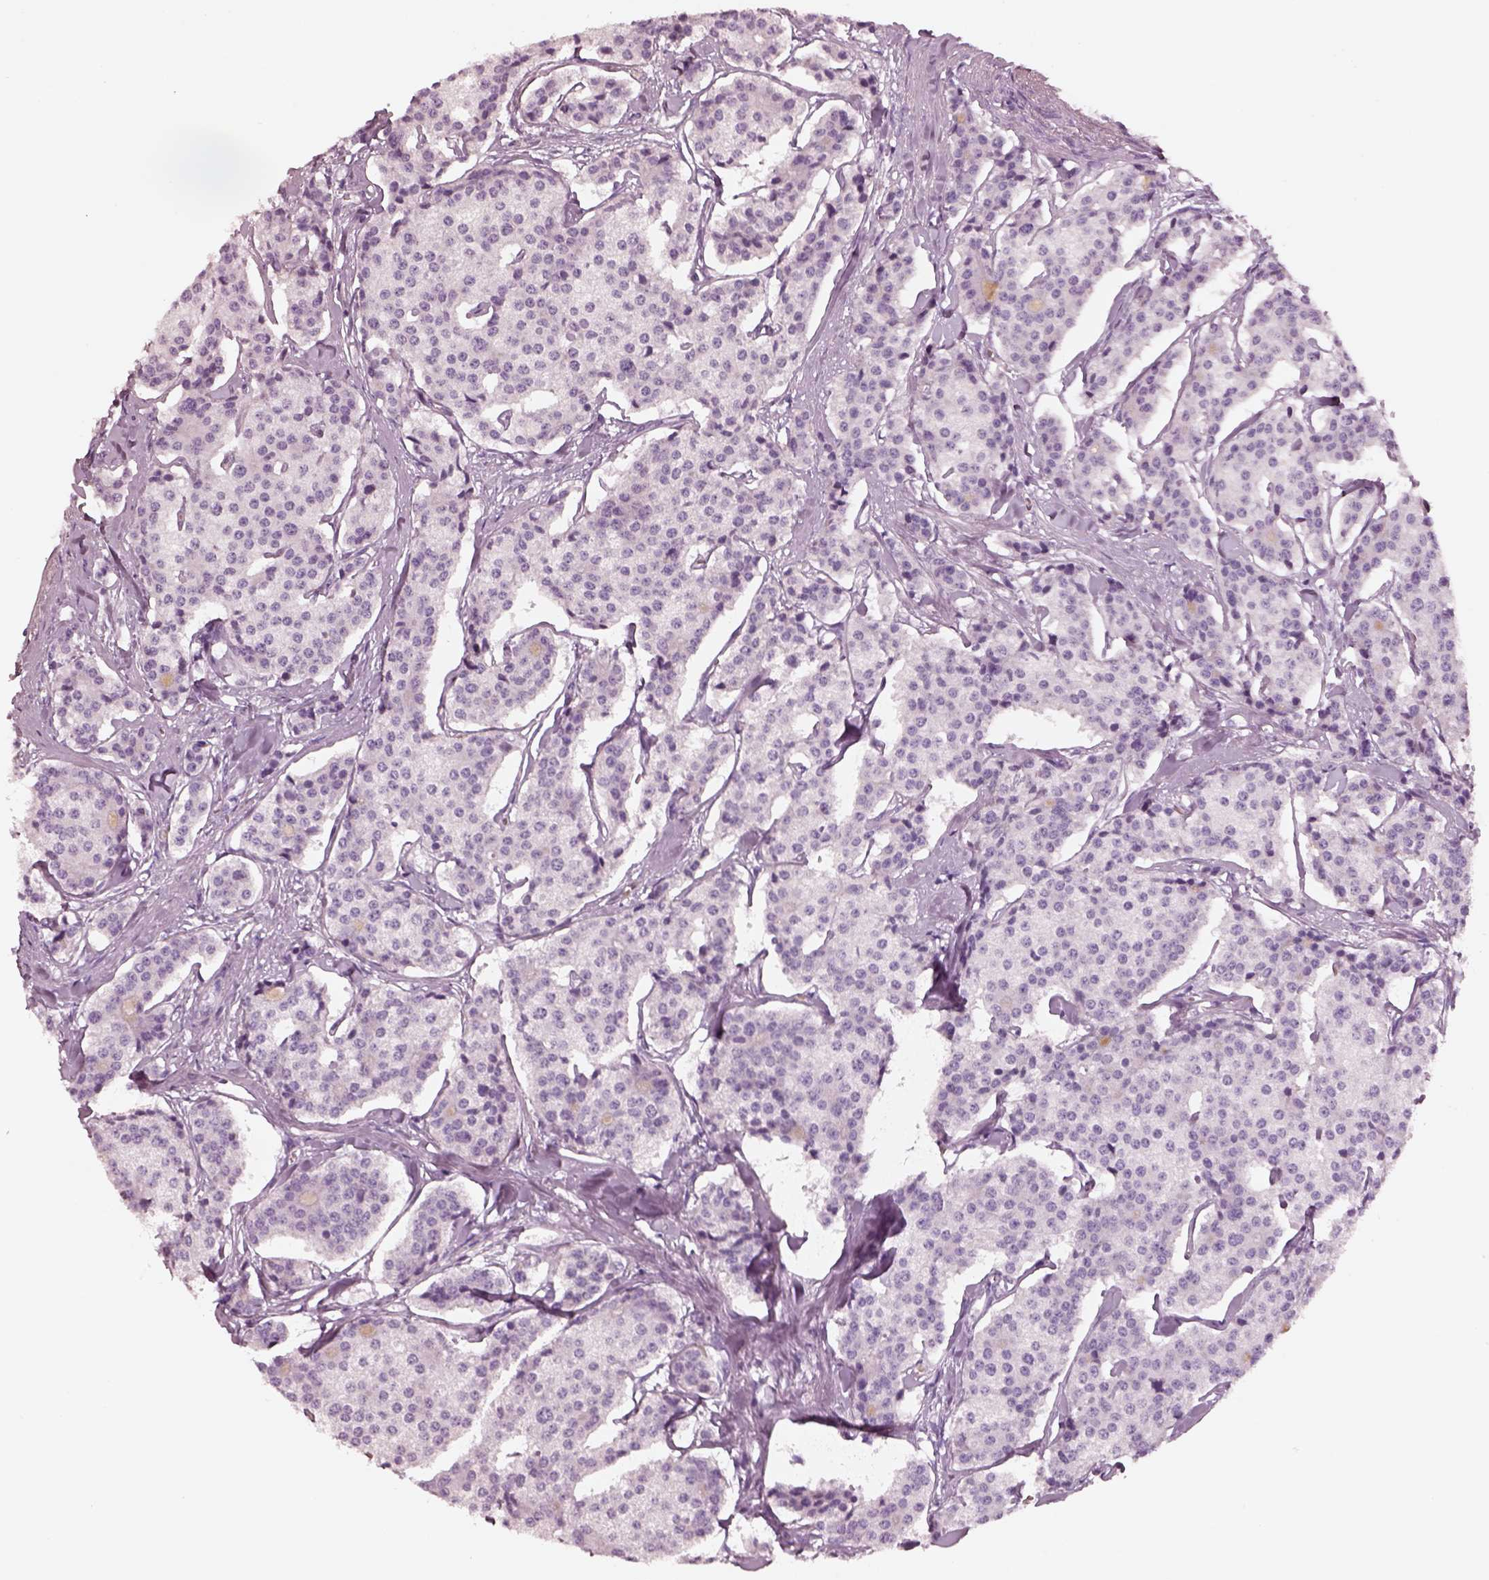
{"staining": {"intensity": "negative", "quantity": "none", "location": "none"}, "tissue": "carcinoid", "cell_type": "Tumor cells", "image_type": "cancer", "snomed": [{"axis": "morphology", "description": "Carcinoid, malignant, NOS"}, {"axis": "topography", "description": "Small intestine"}], "caption": "Histopathology image shows no significant protein positivity in tumor cells of carcinoid. (DAB (3,3'-diaminobenzidine) immunohistochemistry (IHC) with hematoxylin counter stain).", "gene": "ELSPBP1", "patient": {"sex": "female", "age": 65}}